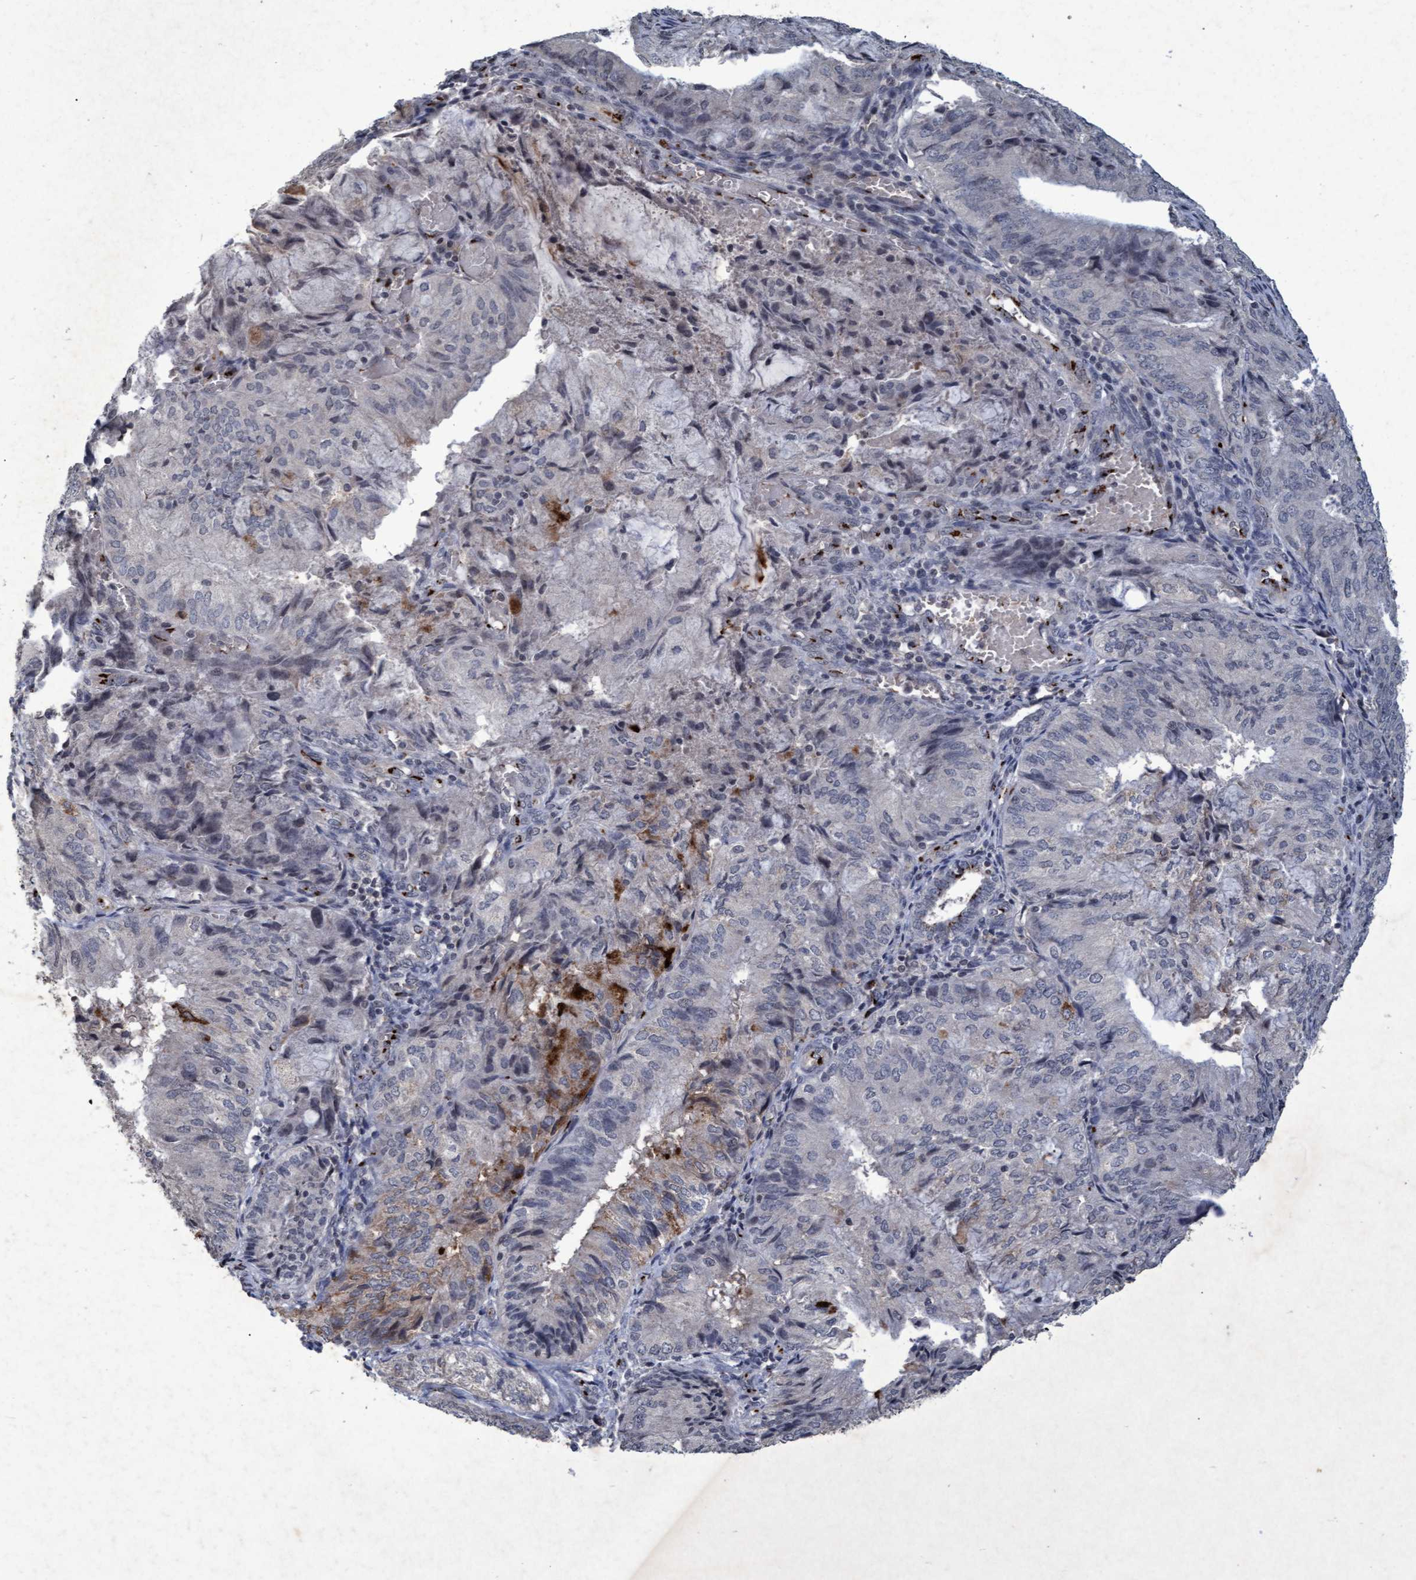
{"staining": {"intensity": "weak", "quantity": "<25%", "location": "cytoplasmic/membranous"}, "tissue": "endometrial cancer", "cell_type": "Tumor cells", "image_type": "cancer", "snomed": [{"axis": "morphology", "description": "Adenocarcinoma, NOS"}, {"axis": "topography", "description": "Endometrium"}], "caption": "Immunohistochemical staining of human endometrial adenocarcinoma demonstrates no significant expression in tumor cells. (DAB immunohistochemistry (IHC) visualized using brightfield microscopy, high magnification).", "gene": "GALC", "patient": {"sex": "female", "age": 81}}